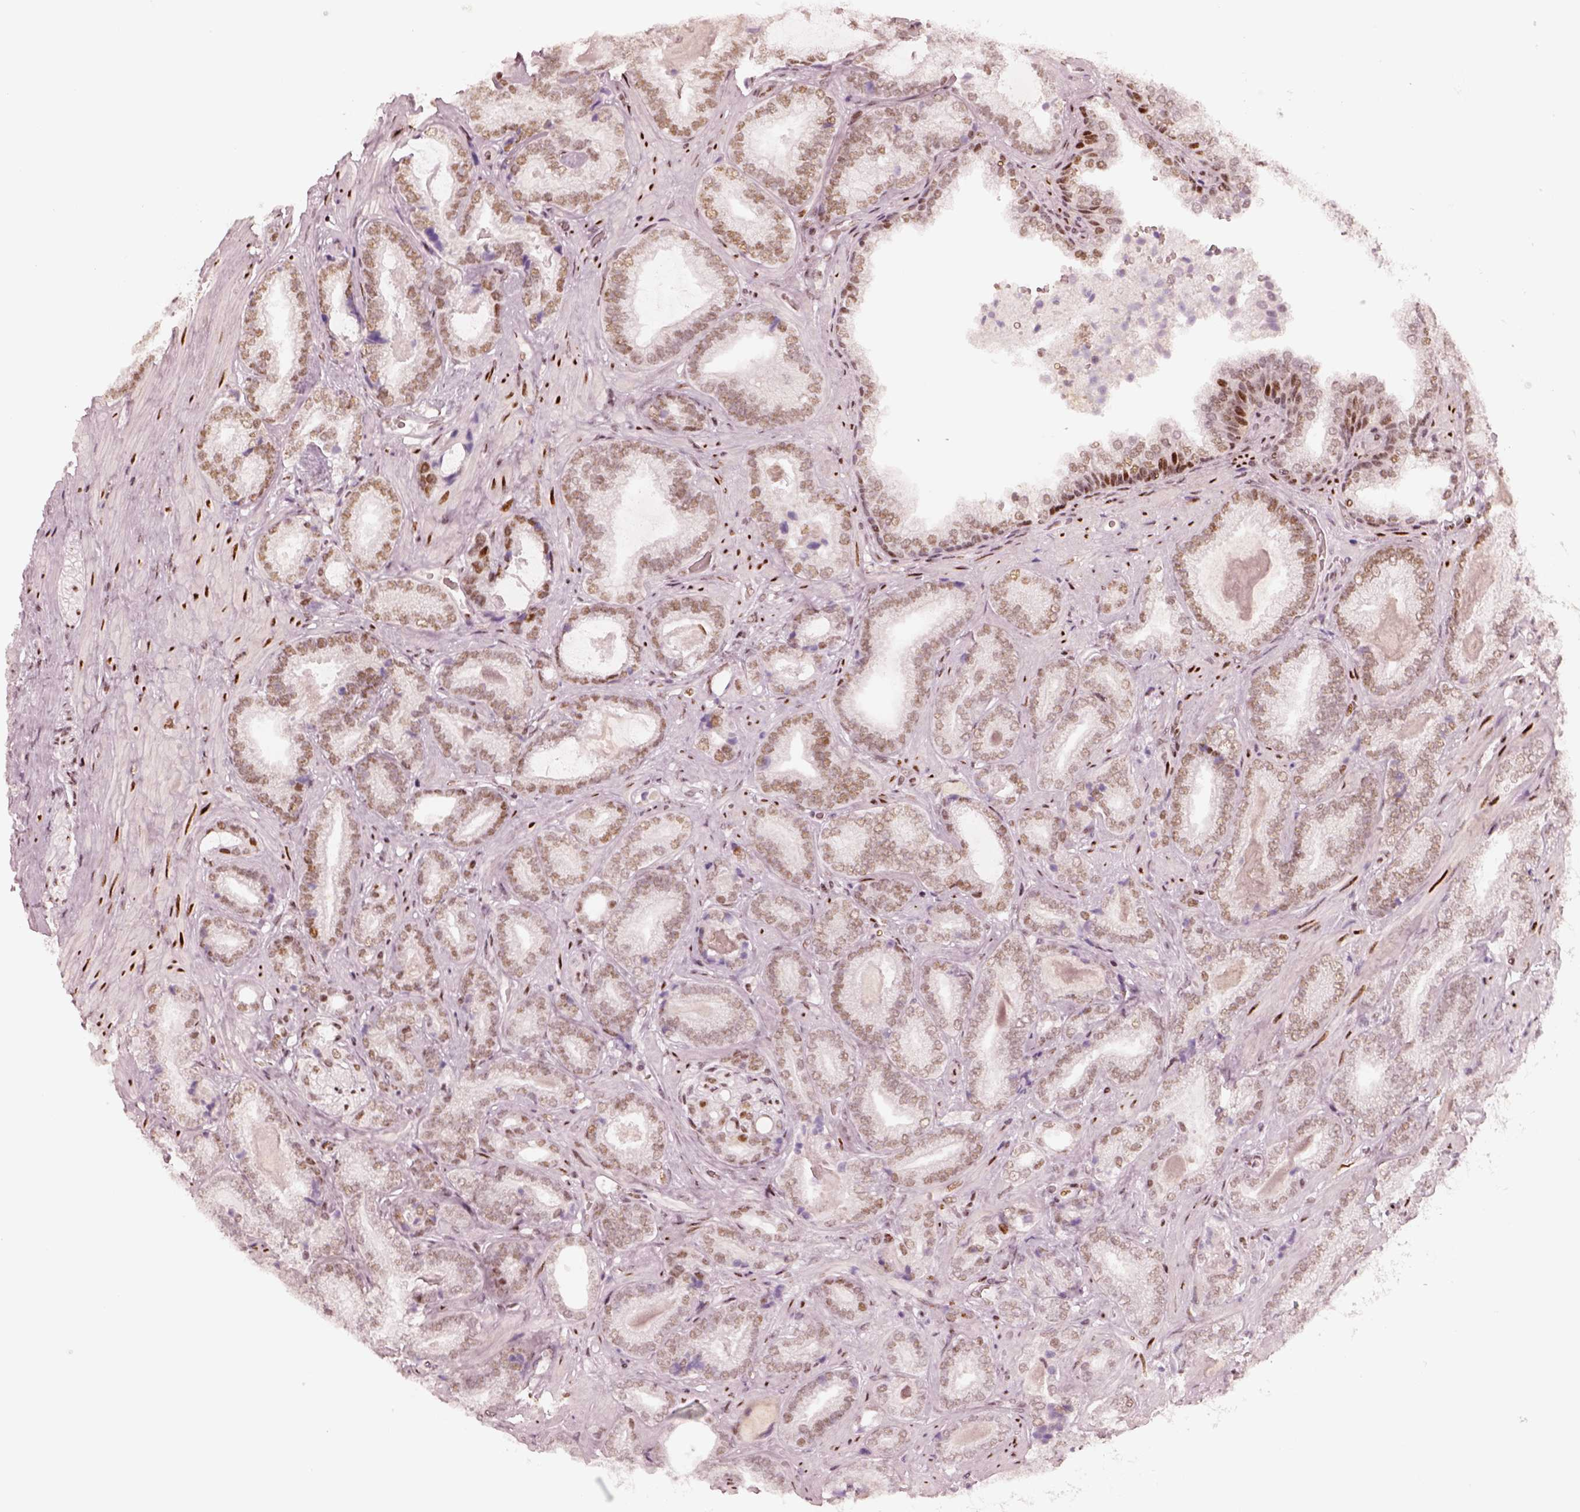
{"staining": {"intensity": "moderate", "quantity": "<25%", "location": "nuclear"}, "tissue": "prostate cancer", "cell_type": "Tumor cells", "image_type": "cancer", "snomed": [{"axis": "morphology", "description": "Adenocarcinoma, Low grade"}, {"axis": "topography", "description": "Prostate"}], "caption": "Low-grade adenocarcinoma (prostate) stained with IHC displays moderate nuclear staining in about <25% of tumor cells.", "gene": "HNRNPC", "patient": {"sex": "male", "age": 61}}